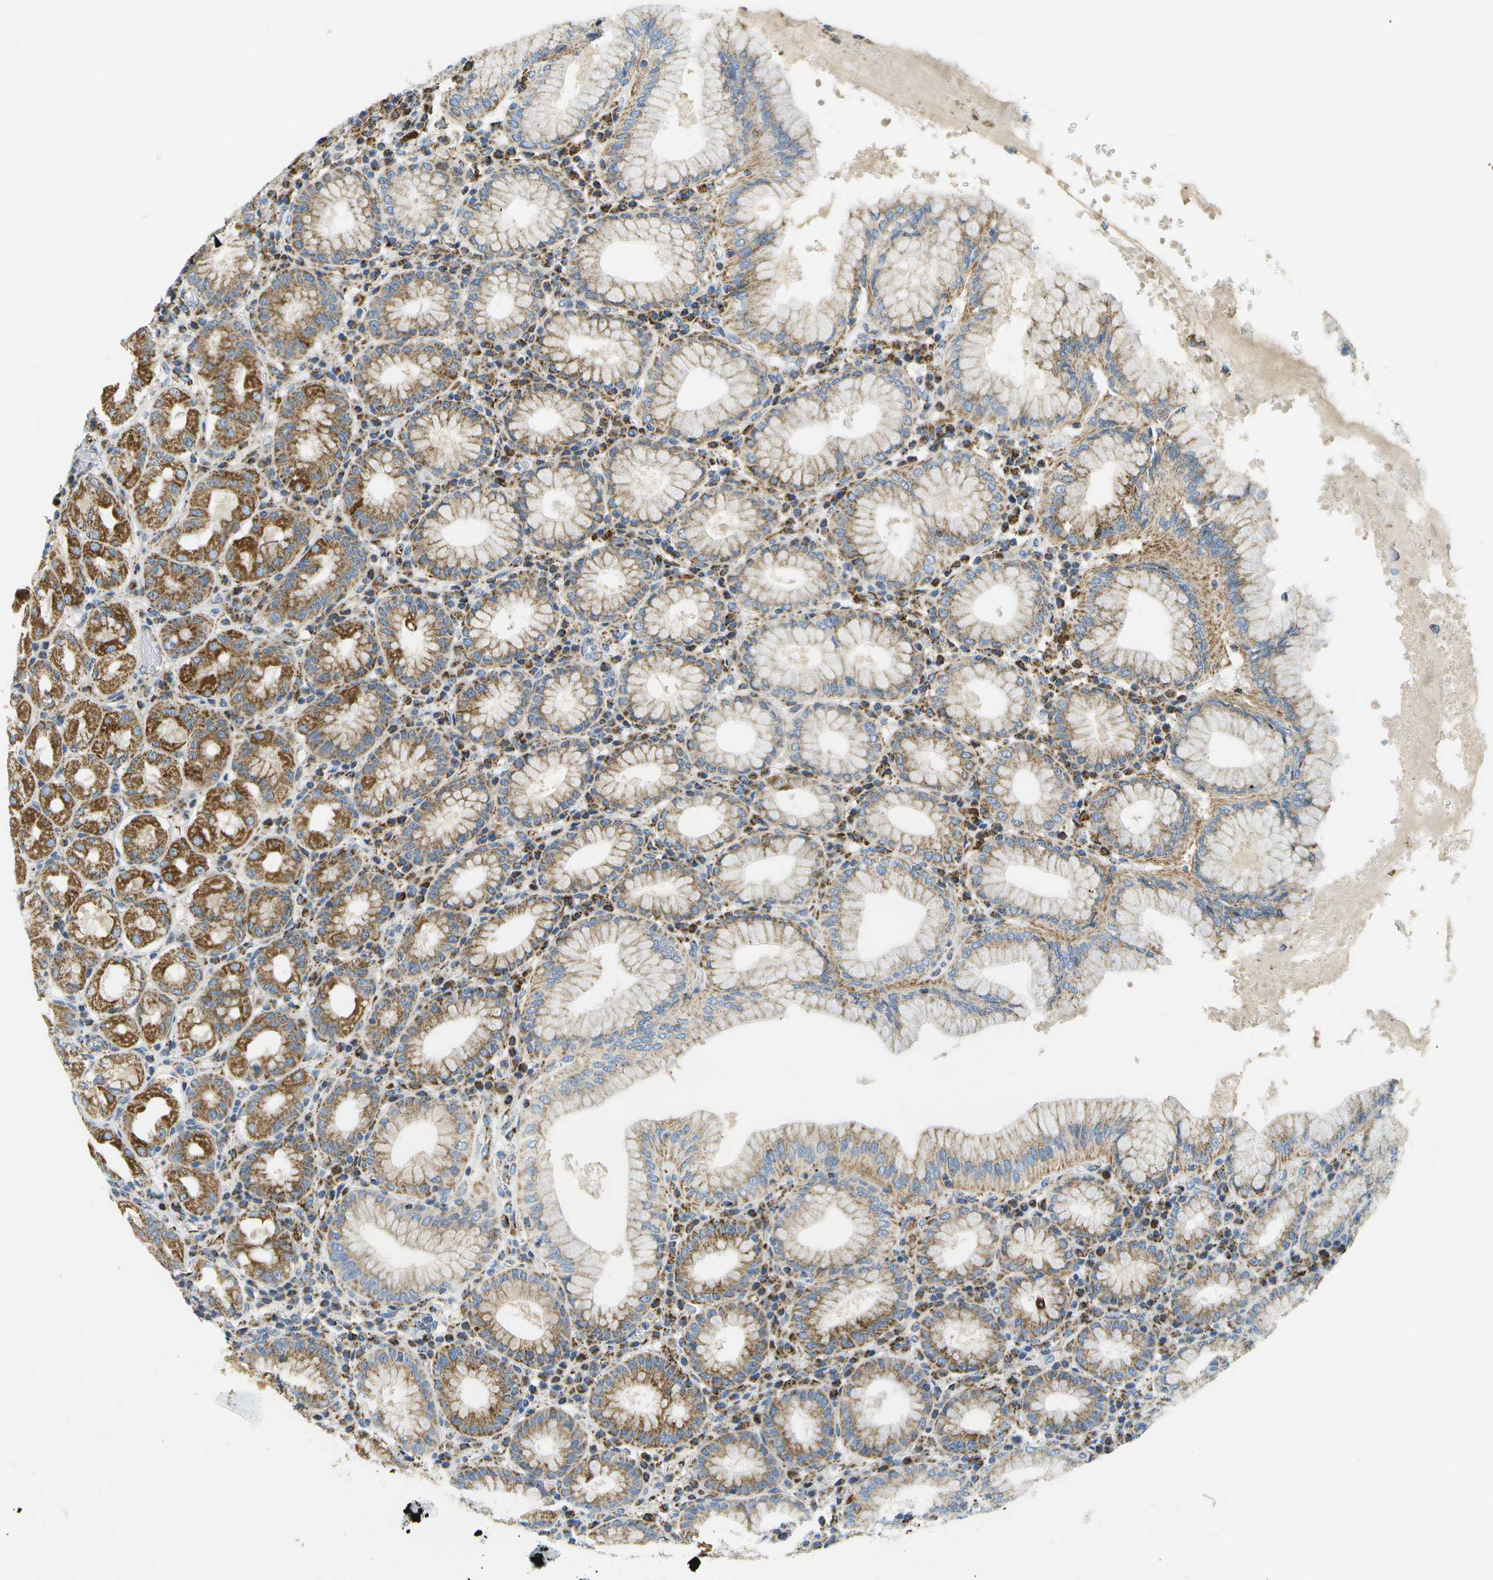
{"staining": {"intensity": "moderate", "quantity": "25%-75%", "location": "cytoplasmic/membranous"}, "tissue": "stomach", "cell_type": "Glandular cells", "image_type": "normal", "snomed": [{"axis": "morphology", "description": "Normal tissue, NOS"}, {"axis": "topography", "description": "Stomach"}, {"axis": "topography", "description": "Stomach, lower"}], "caption": "Glandular cells exhibit medium levels of moderate cytoplasmic/membranous positivity in about 25%-75% of cells in benign human stomach. Ihc stains the protein of interest in brown and the nuclei are stained blue.", "gene": "HLCS", "patient": {"sex": "female", "age": 56}}